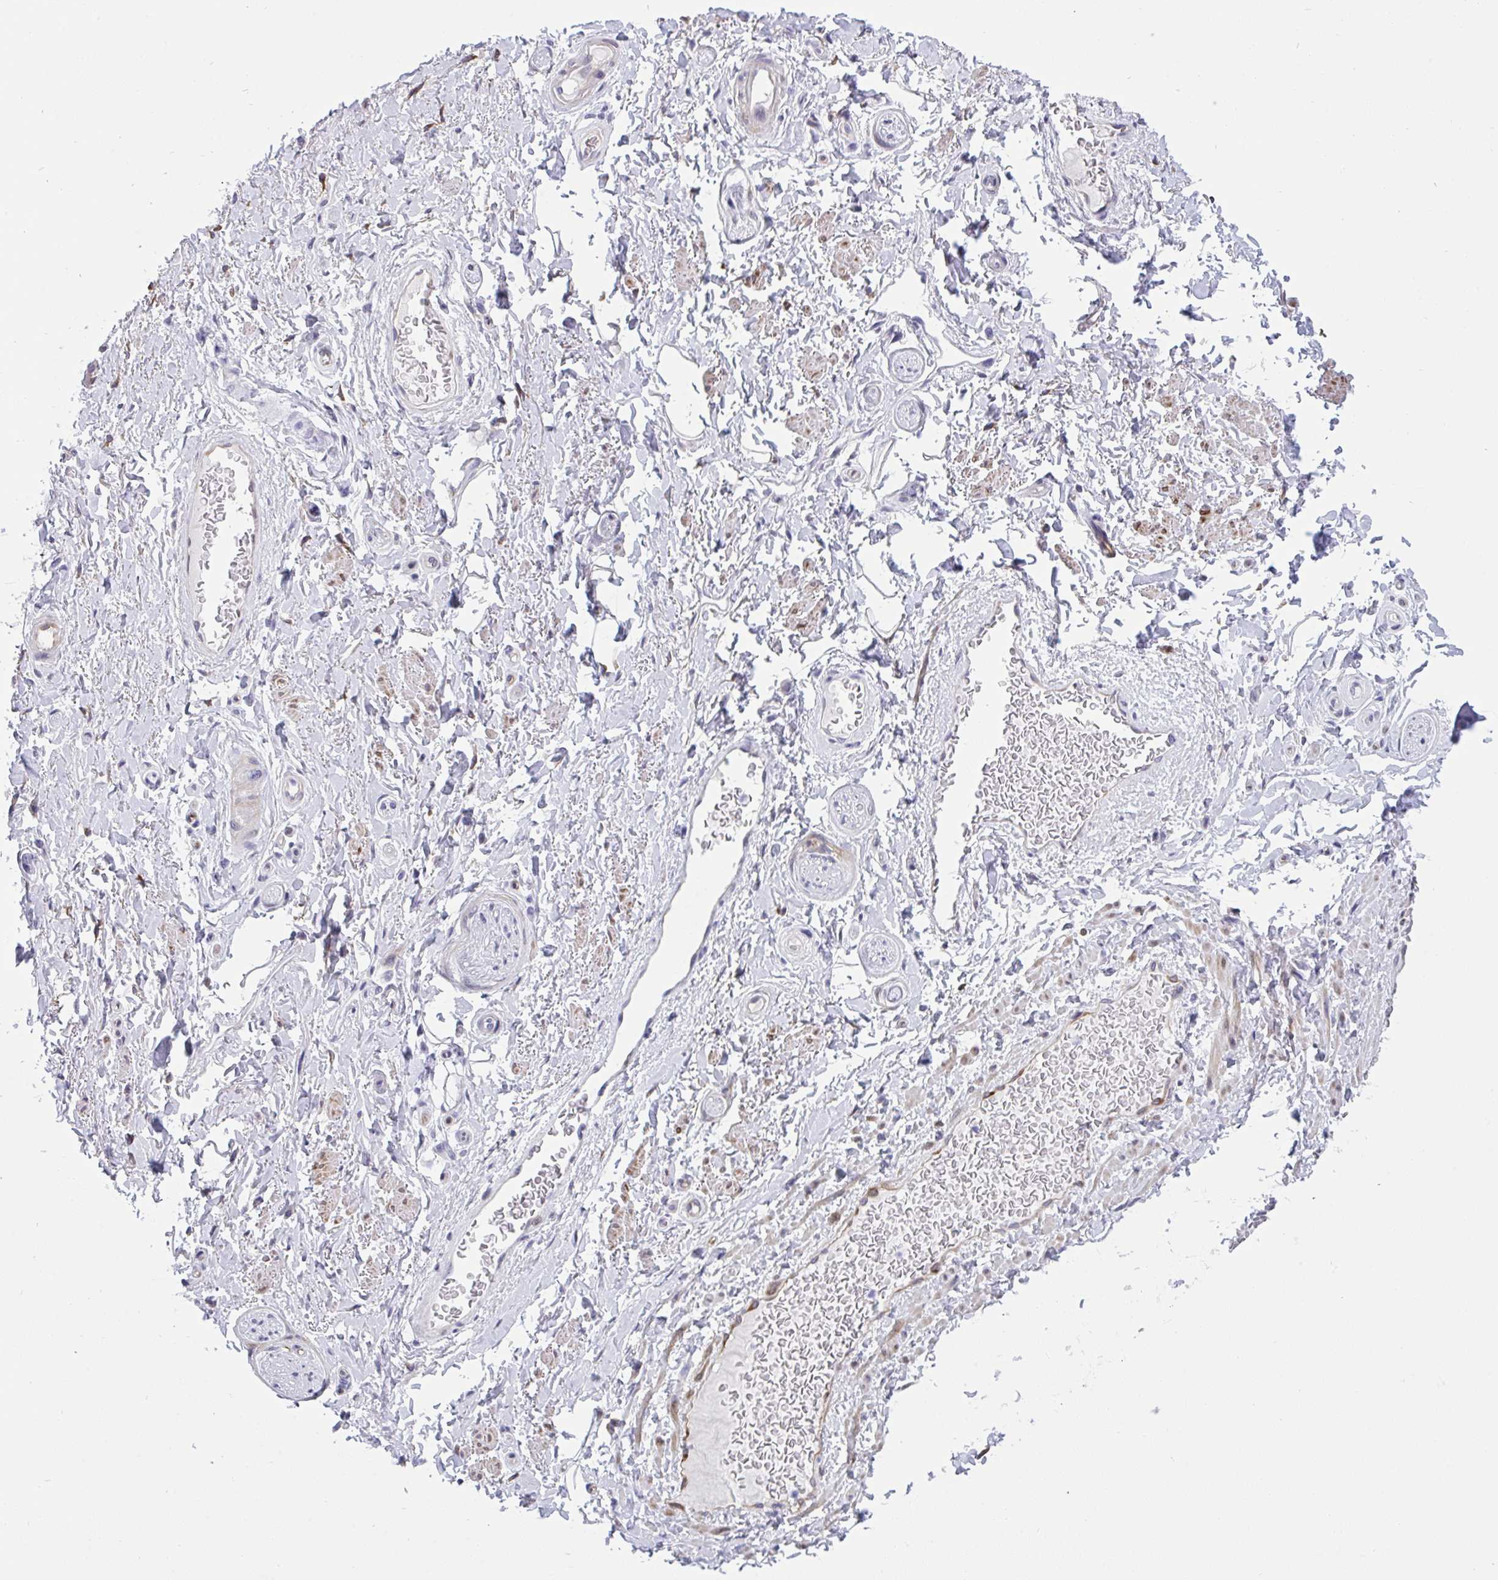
{"staining": {"intensity": "negative", "quantity": "none", "location": "none"}, "tissue": "adipose tissue", "cell_type": "Adipocytes", "image_type": "normal", "snomed": [{"axis": "morphology", "description": "Normal tissue, NOS"}, {"axis": "topography", "description": "Peripheral nerve tissue"}], "caption": "The histopathology image displays no significant expression in adipocytes of adipose tissue.", "gene": "EML1", "patient": {"sex": "male", "age": 51}}